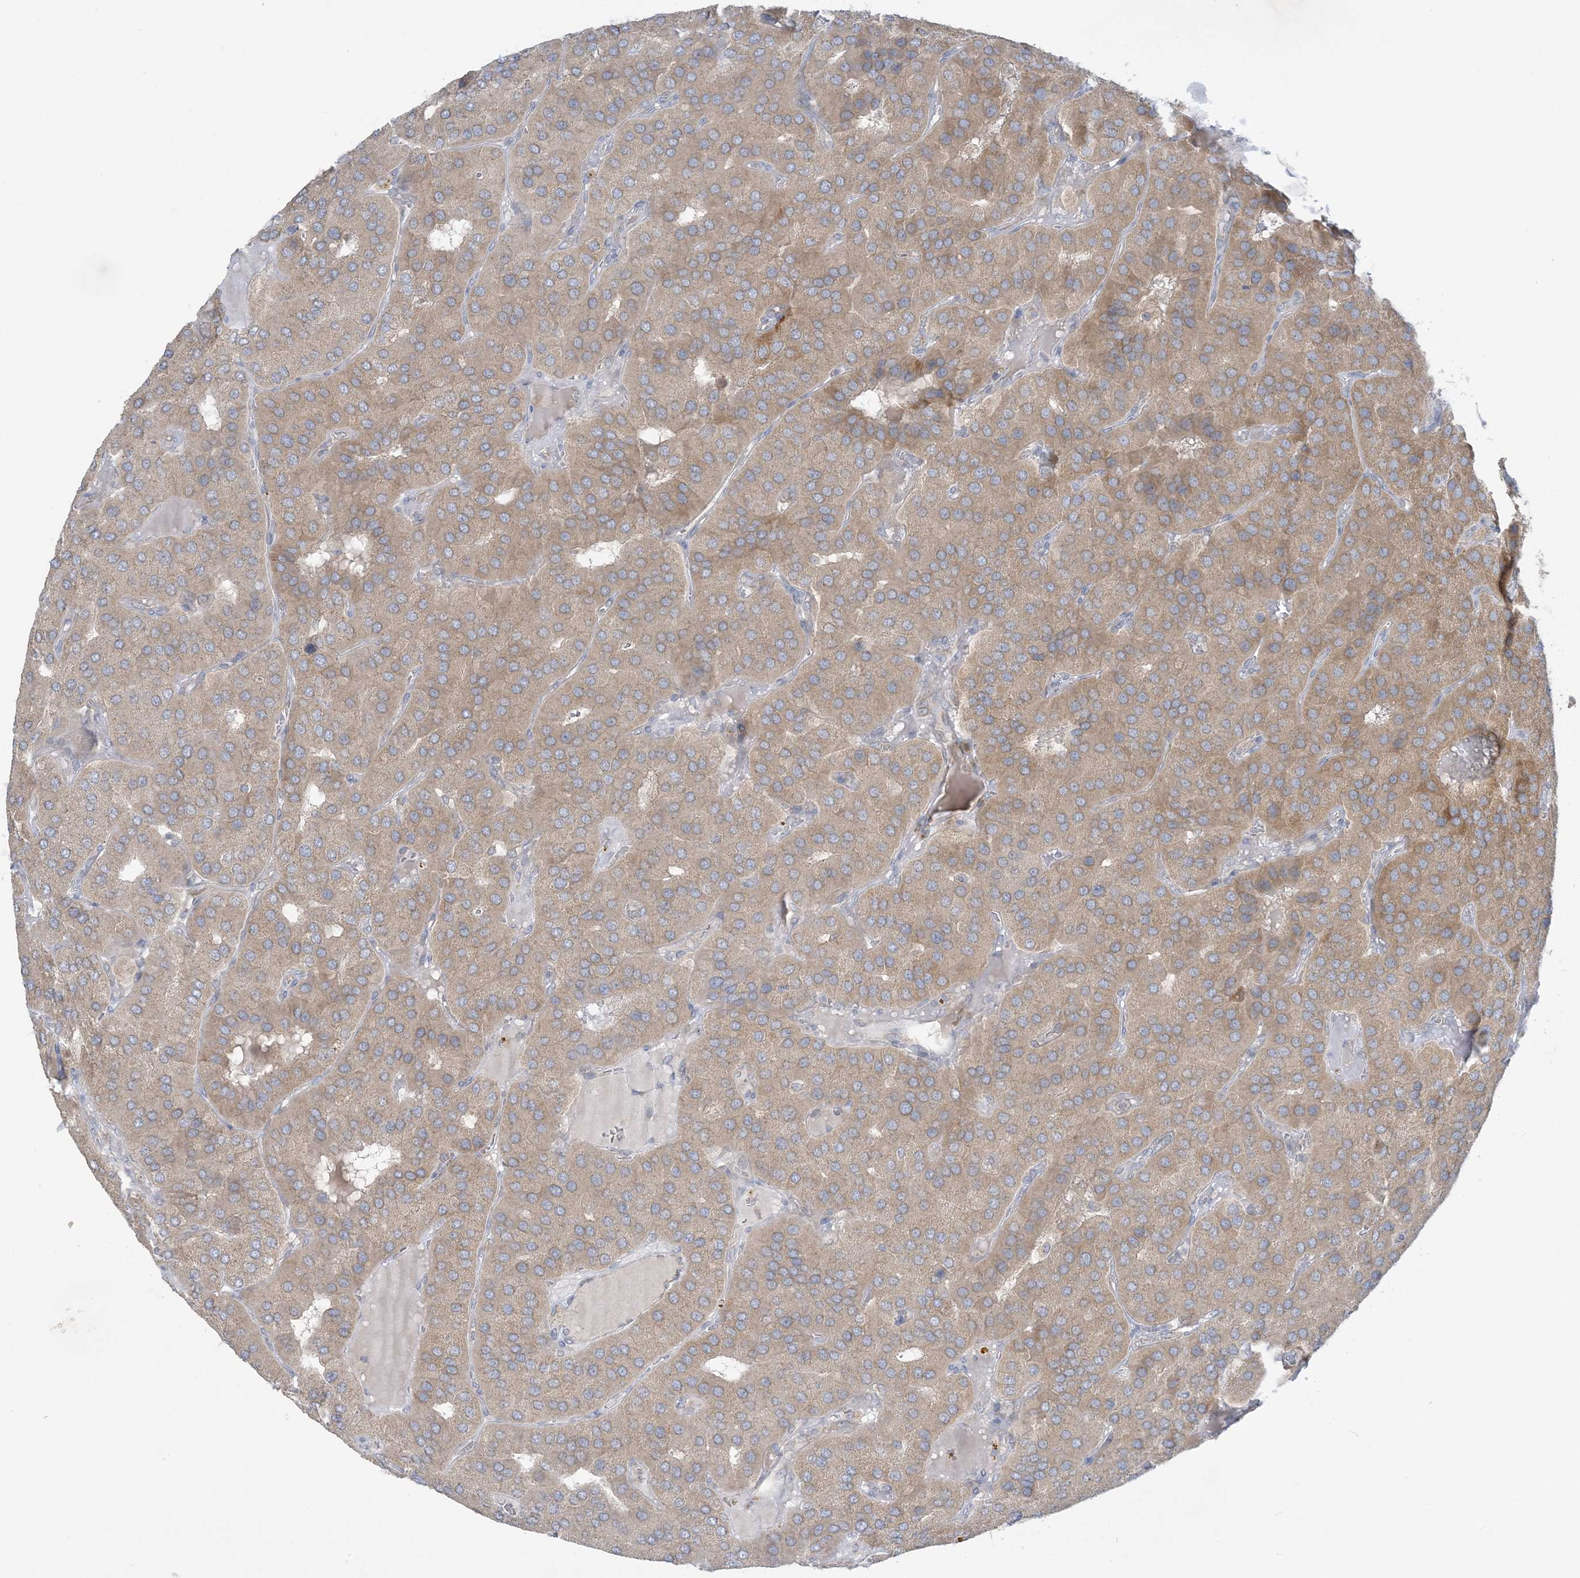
{"staining": {"intensity": "weak", "quantity": ">75%", "location": "cytoplasmic/membranous"}, "tissue": "parathyroid gland", "cell_type": "Glandular cells", "image_type": "normal", "snomed": [{"axis": "morphology", "description": "Normal tissue, NOS"}, {"axis": "morphology", "description": "Adenoma, NOS"}, {"axis": "topography", "description": "Parathyroid gland"}], "caption": "IHC histopathology image of normal parathyroid gland: parathyroid gland stained using IHC exhibits low levels of weak protein expression localized specifically in the cytoplasmic/membranous of glandular cells, appearing as a cytoplasmic/membranous brown color.", "gene": "RPP40", "patient": {"sex": "female", "age": 86}}